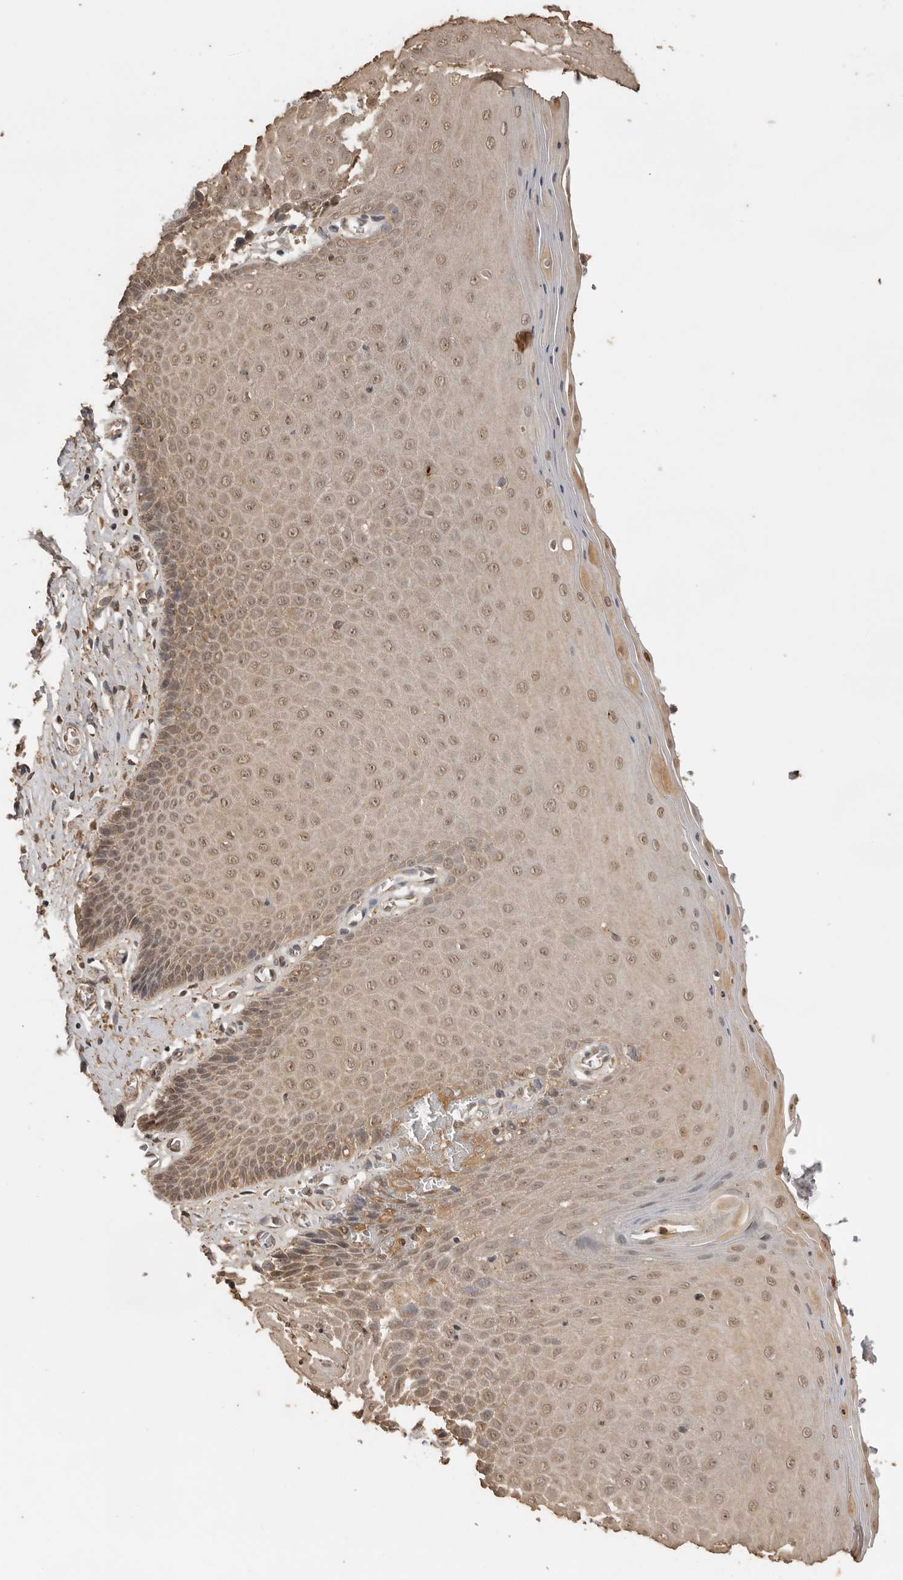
{"staining": {"intensity": "moderate", "quantity": "25%-75%", "location": "cytoplasmic/membranous"}, "tissue": "cervix", "cell_type": "Glandular cells", "image_type": "normal", "snomed": [{"axis": "morphology", "description": "Normal tissue, NOS"}, {"axis": "topography", "description": "Cervix"}], "caption": "Immunohistochemical staining of benign cervix demonstrates 25%-75% levels of moderate cytoplasmic/membranous protein positivity in approximately 25%-75% of glandular cells.", "gene": "JAG2", "patient": {"sex": "female", "age": 55}}